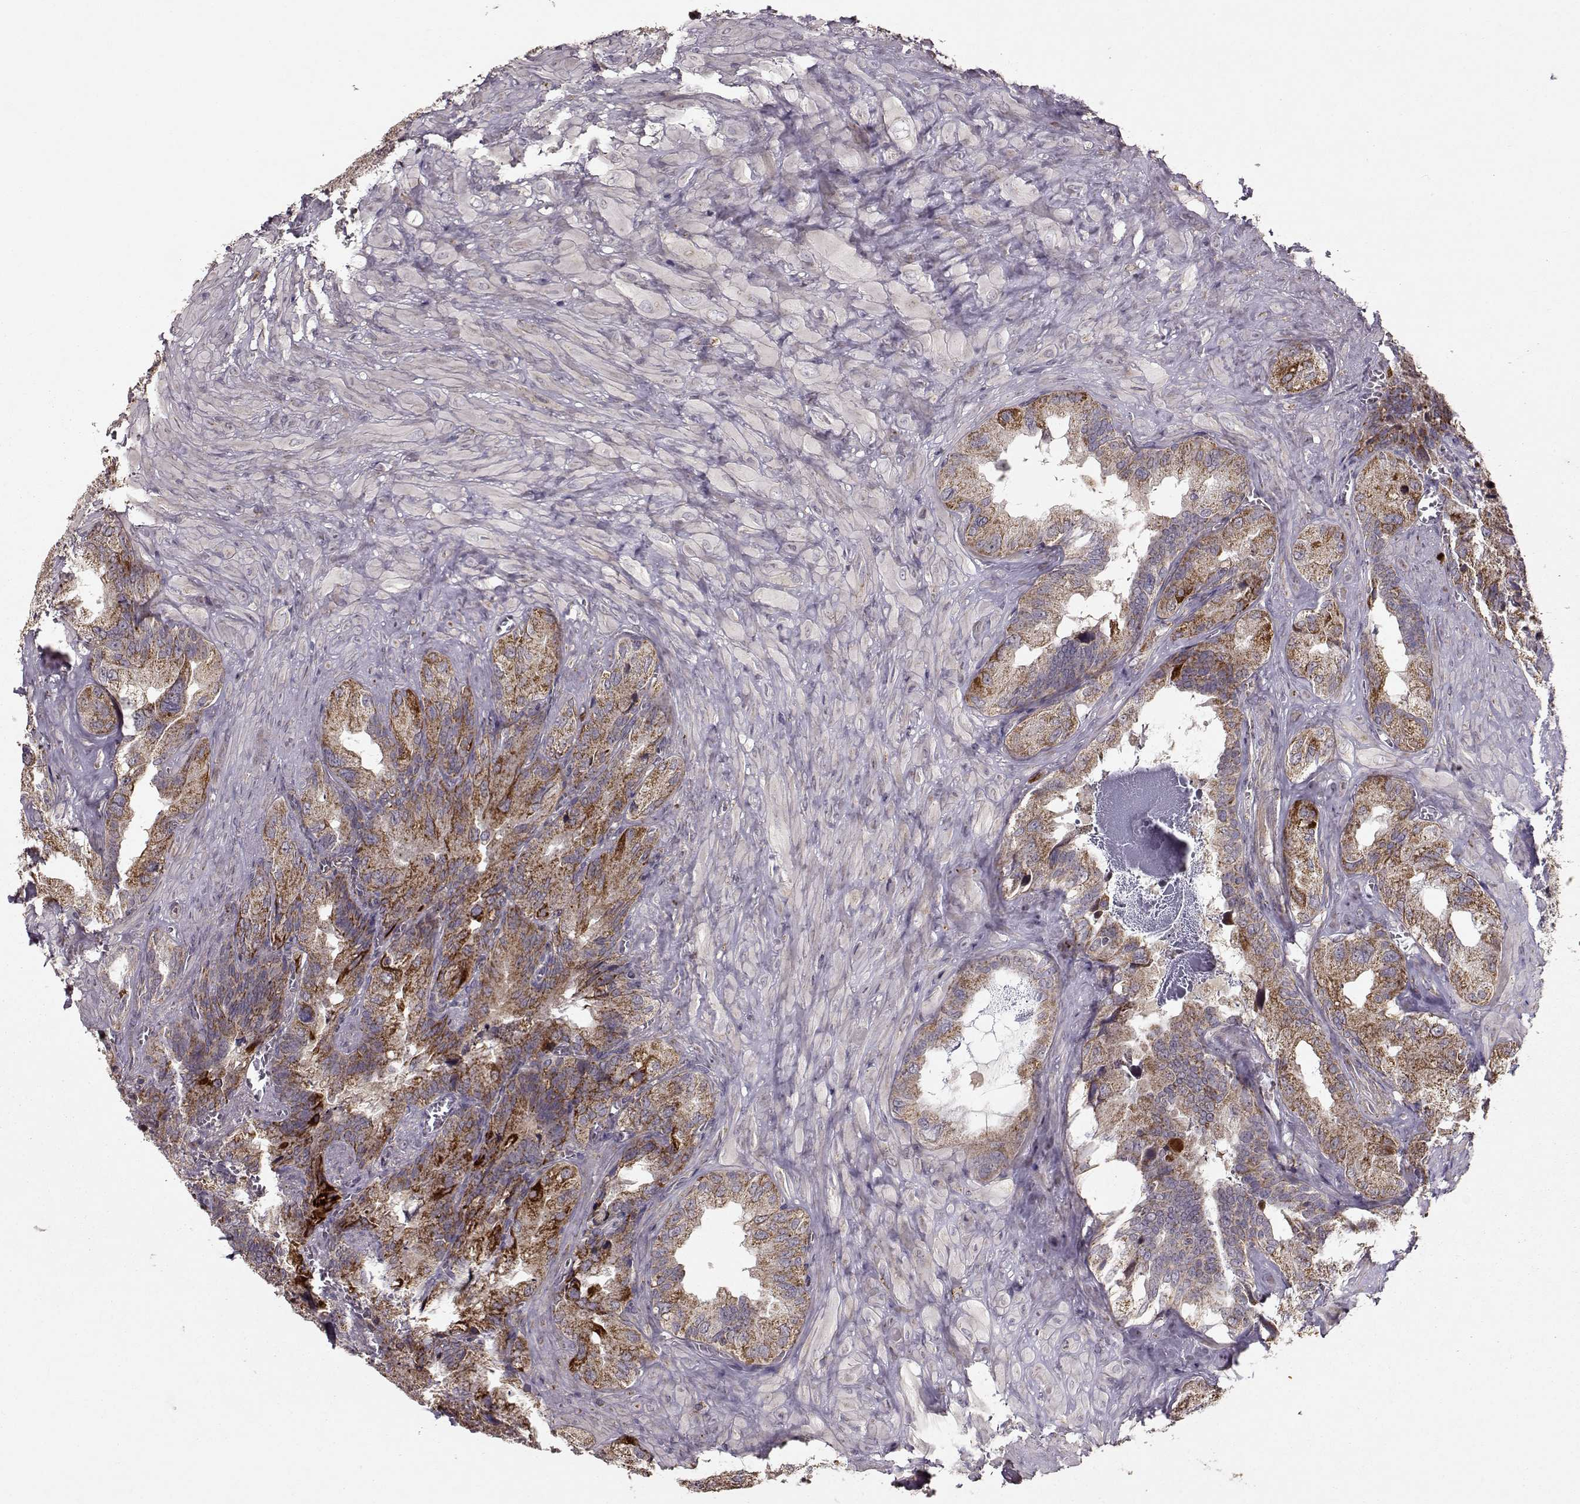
{"staining": {"intensity": "strong", "quantity": ">75%", "location": "cytoplasmic/membranous"}, "tissue": "seminal vesicle", "cell_type": "Glandular cells", "image_type": "normal", "snomed": [{"axis": "morphology", "description": "Normal tissue, NOS"}, {"axis": "topography", "description": "Seminal veicle"}], "caption": "Immunohistochemistry (IHC) photomicrograph of normal seminal vesicle stained for a protein (brown), which shows high levels of strong cytoplasmic/membranous expression in approximately >75% of glandular cells.", "gene": "CMTM3", "patient": {"sex": "male", "age": 72}}